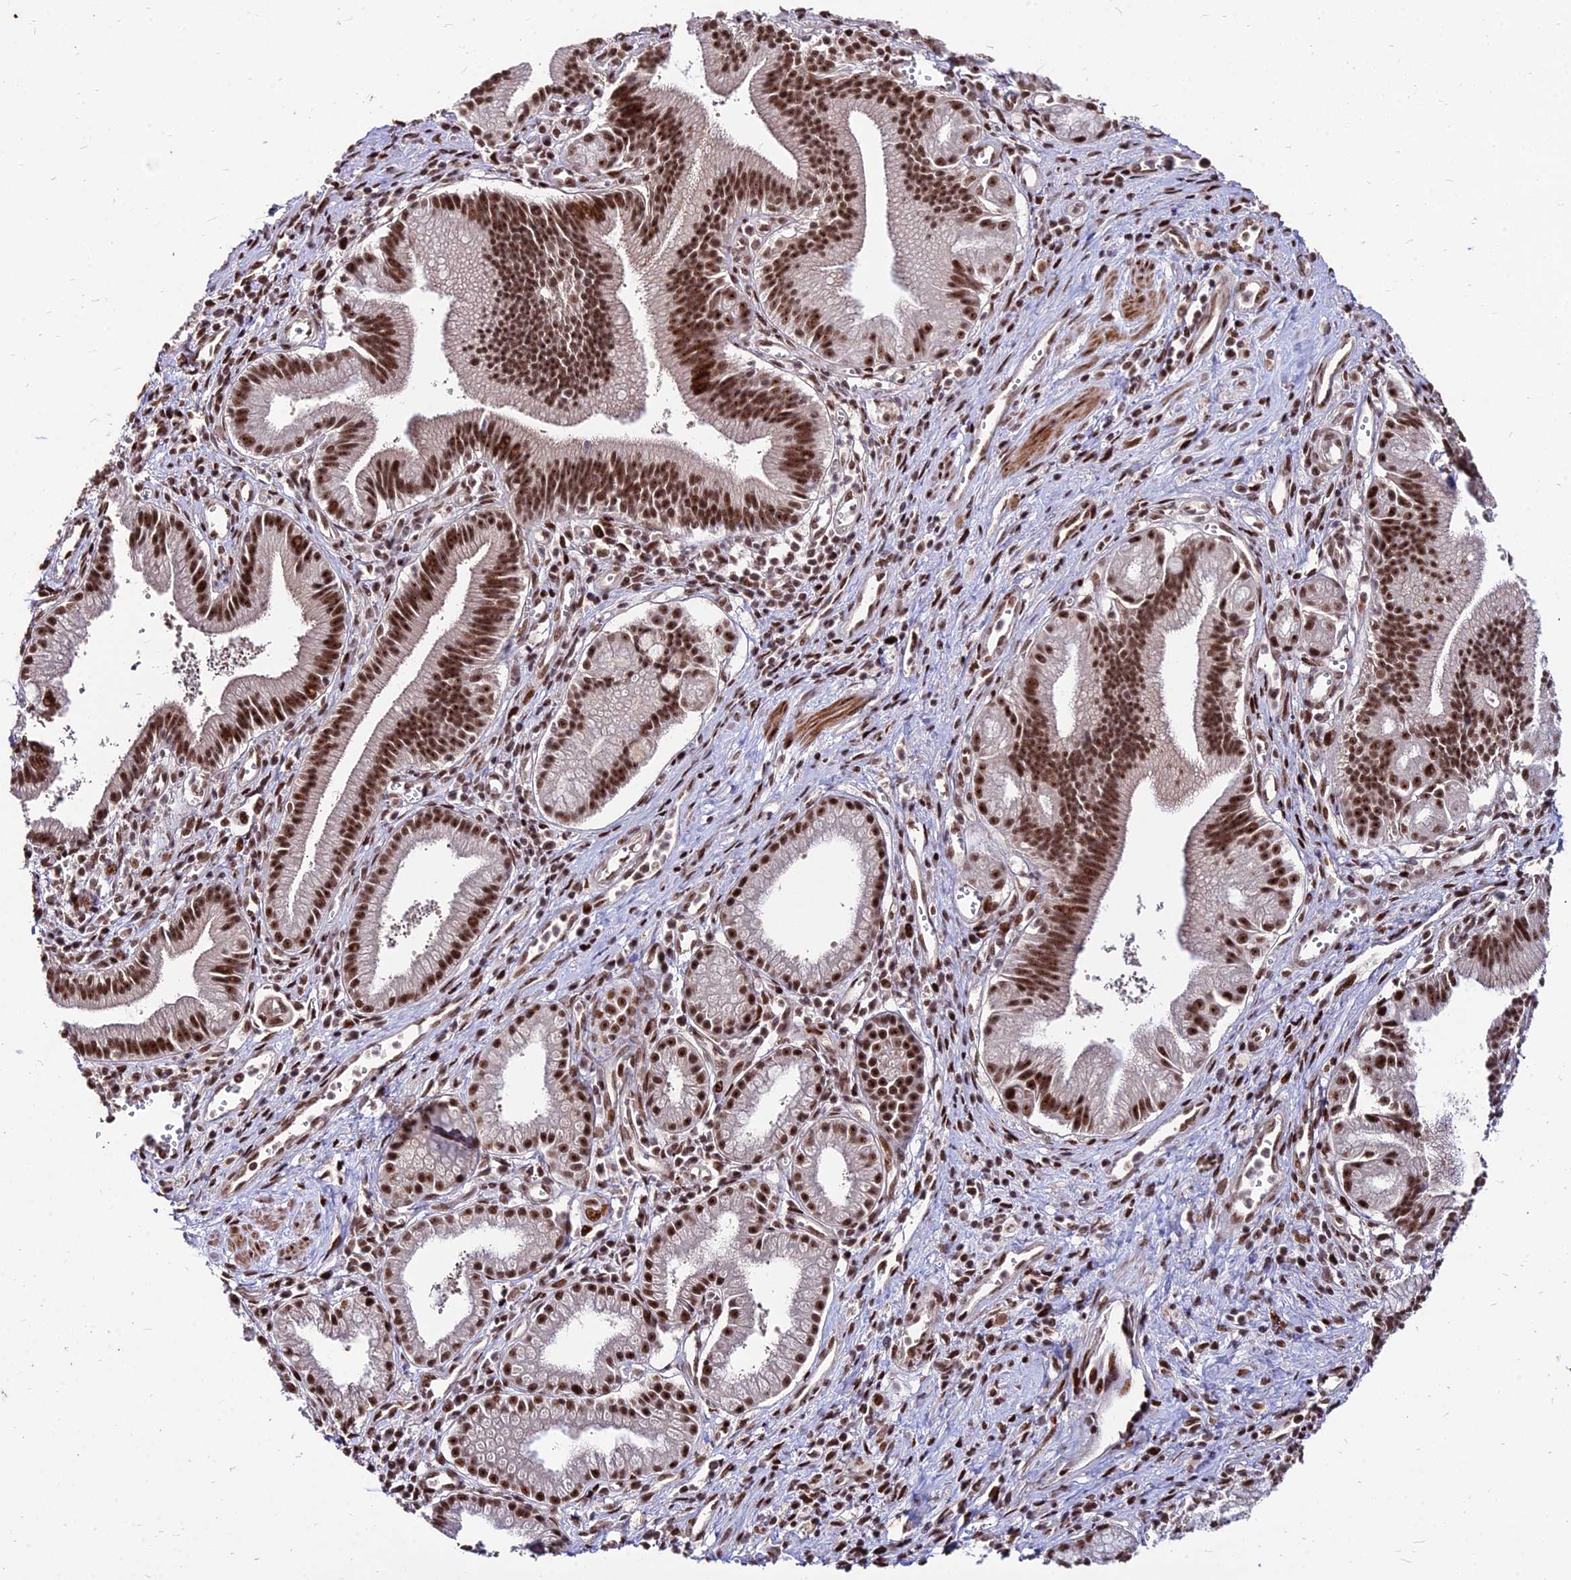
{"staining": {"intensity": "strong", "quantity": ">75%", "location": "nuclear"}, "tissue": "pancreatic cancer", "cell_type": "Tumor cells", "image_type": "cancer", "snomed": [{"axis": "morphology", "description": "Adenocarcinoma, NOS"}, {"axis": "topography", "description": "Pancreas"}], "caption": "IHC (DAB) staining of pancreatic cancer (adenocarcinoma) demonstrates strong nuclear protein staining in approximately >75% of tumor cells.", "gene": "ZBED4", "patient": {"sex": "male", "age": 78}}